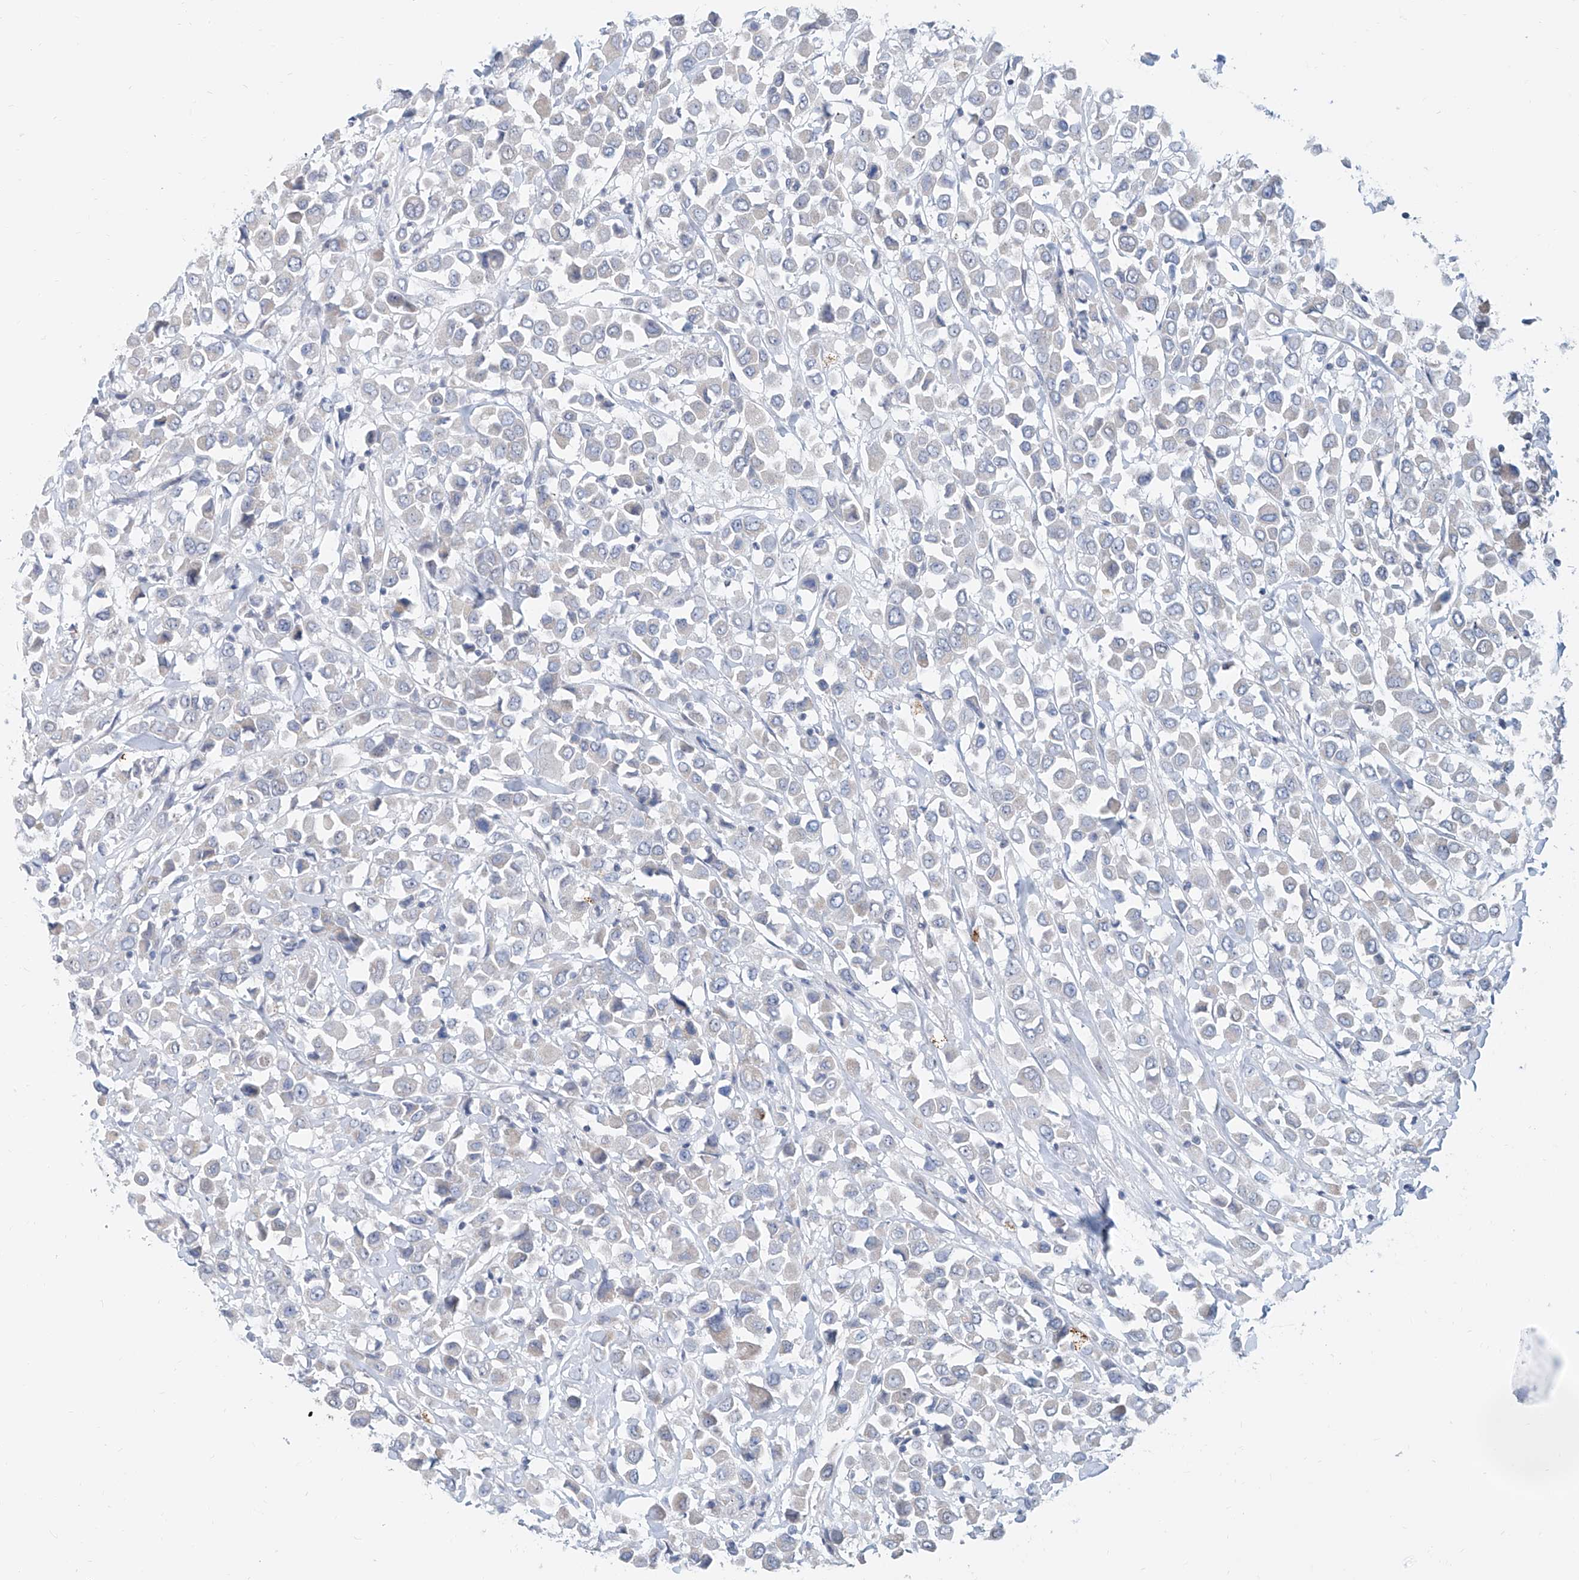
{"staining": {"intensity": "negative", "quantity": "none", "location": "none"}, "tissue": "breast cancer", "cell_type": "Tumor cells", "image_type": "cancer", "snomed": [{"axis": "morphology", "description": "Duct carcinoma"}, {"axis": "topography", "description": "Breast"}], "caption": "Protein analysis of breast infiltrating ductal carcinoma shows no significant staining in tumor cells.", "gene": "SDE2", "patient": {"sex": "female", "age": 61}}